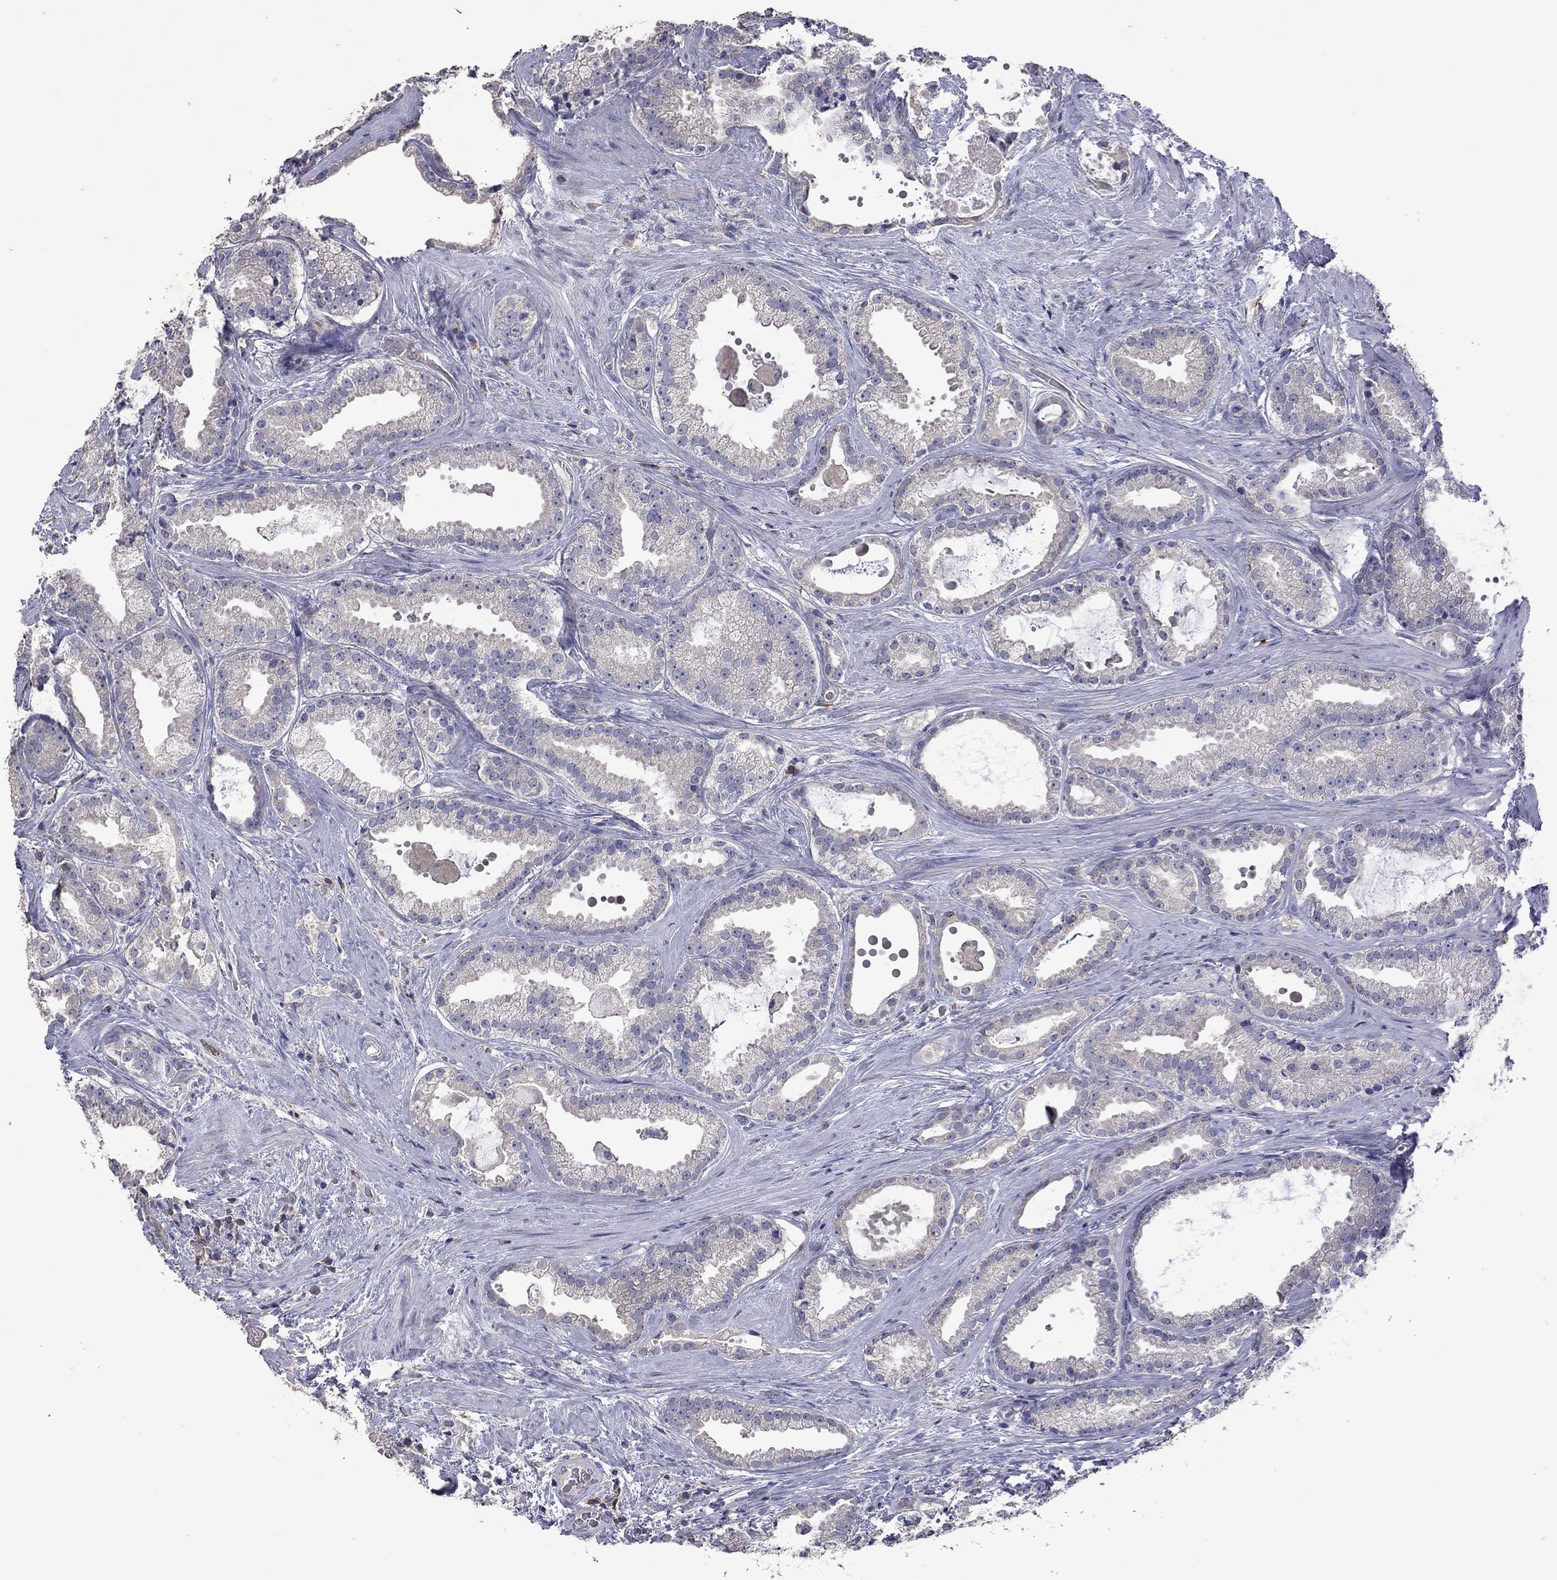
{"staining": {"intensity": "negative", "quantity": "none", "location": "none"}, "tissue": "prostate cancer", "cell_type": "Tumor cells", "image_type": "cancer", "snomed": [{"axis": "morphology", "description": "Adenocarcinoma, NOS"}, {"axis": "morphology", "description": "Adenocarcinoma, High grade"}, {"axis": "topography", "description": "Prostate"}], "caption": "The micrograph reveals no significant staining in tumor cells of prostate cancer.", "gene": "IPCEF1", "patient": {"sex": "male", "age": 64}}